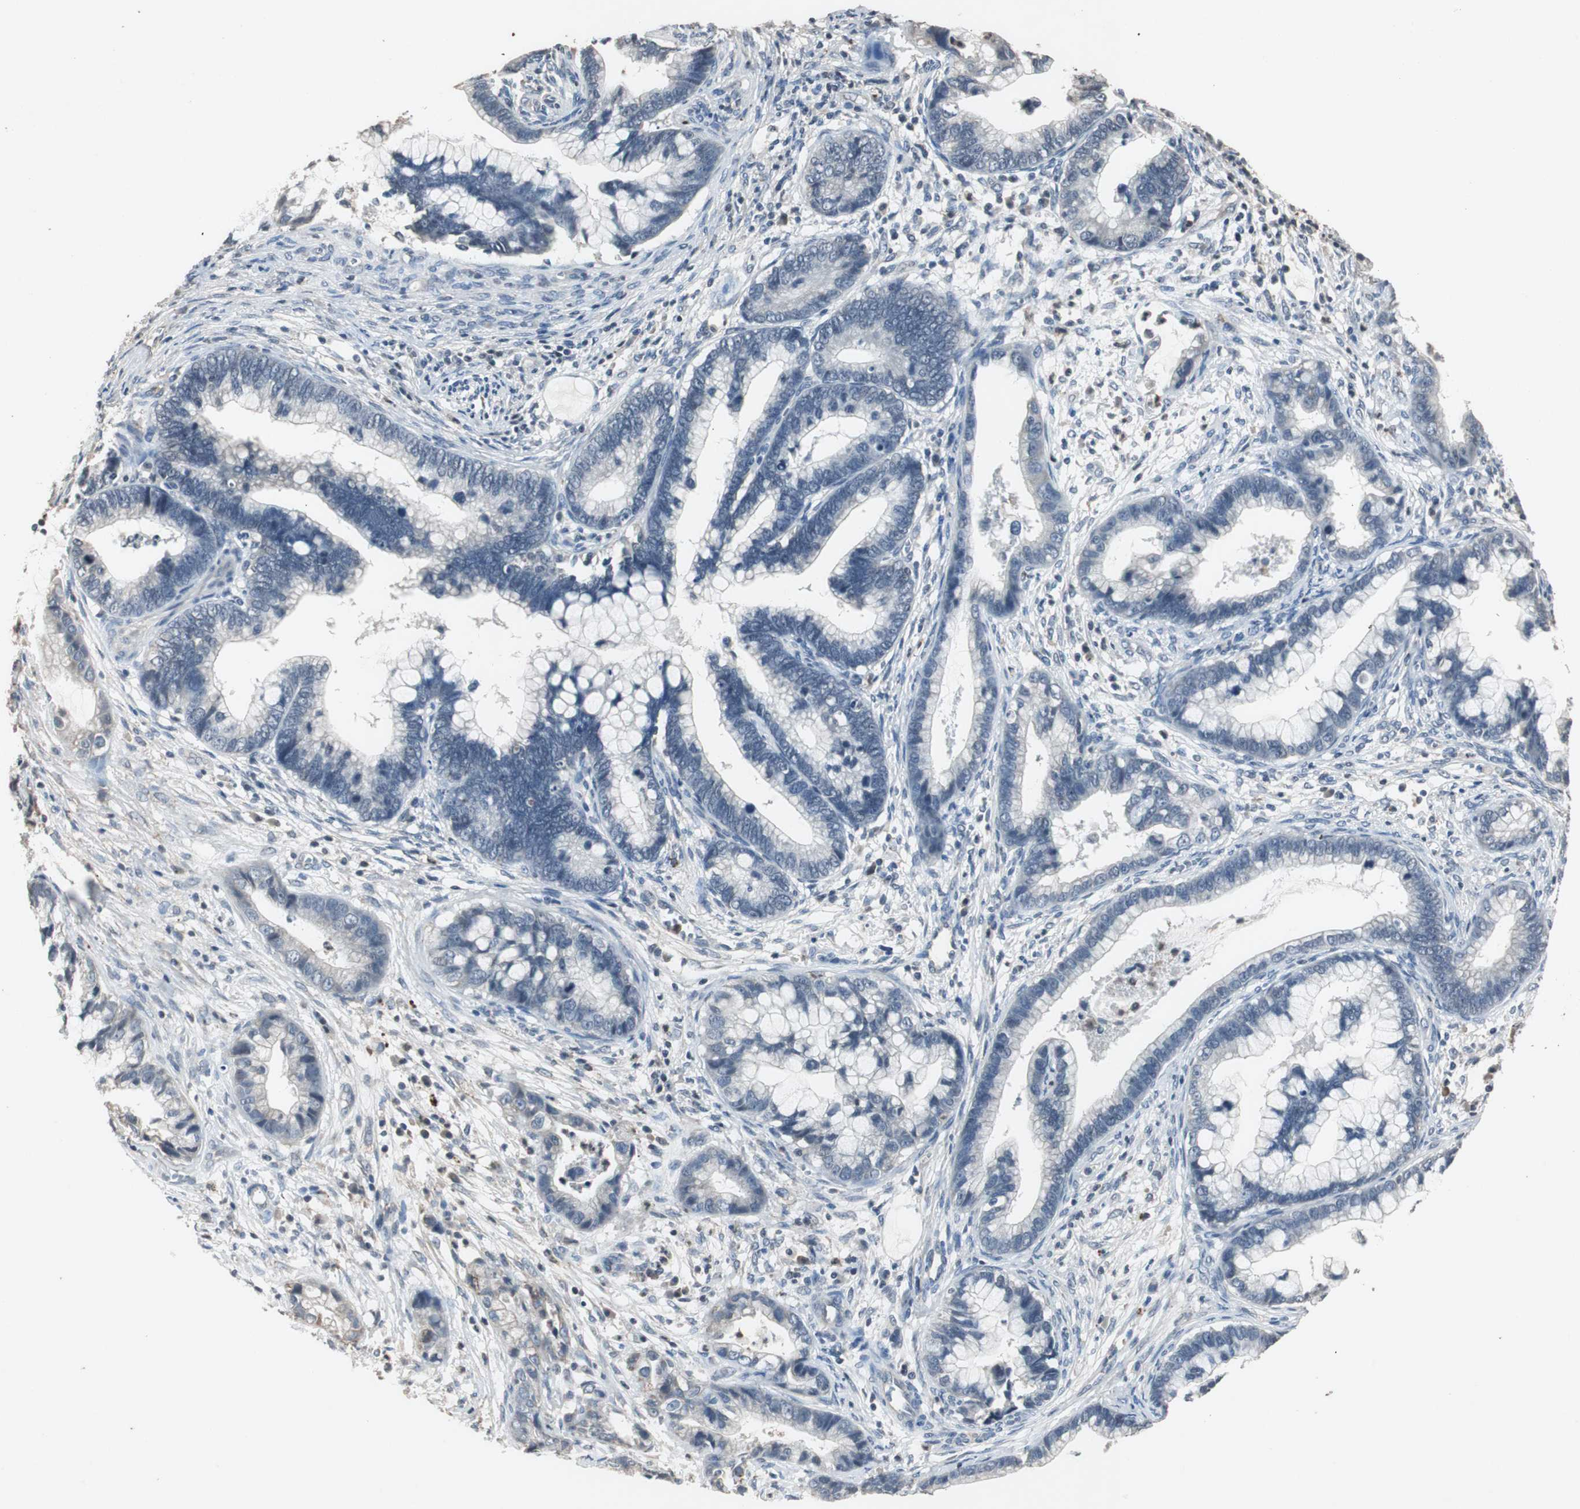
{"staining": {"intensity": "negative", "quantity": "25%-75%", "location": "cytoplasmic/membranous"}, "tissue": "cervical cancer", "cell_type": "Tumor cells", "image_type": "cancer", "snomed": [{"axis": "morphology", "description": "Adenocarcinoma, NOS"}, {"axis": "topography", "description": "Cervix"}], "caption": "Cervical cancer stained for a protein using IHC displays no positivity tumor cells.", "gene": "ADNP2", "patient": {"sex": "female", "age": 44}}